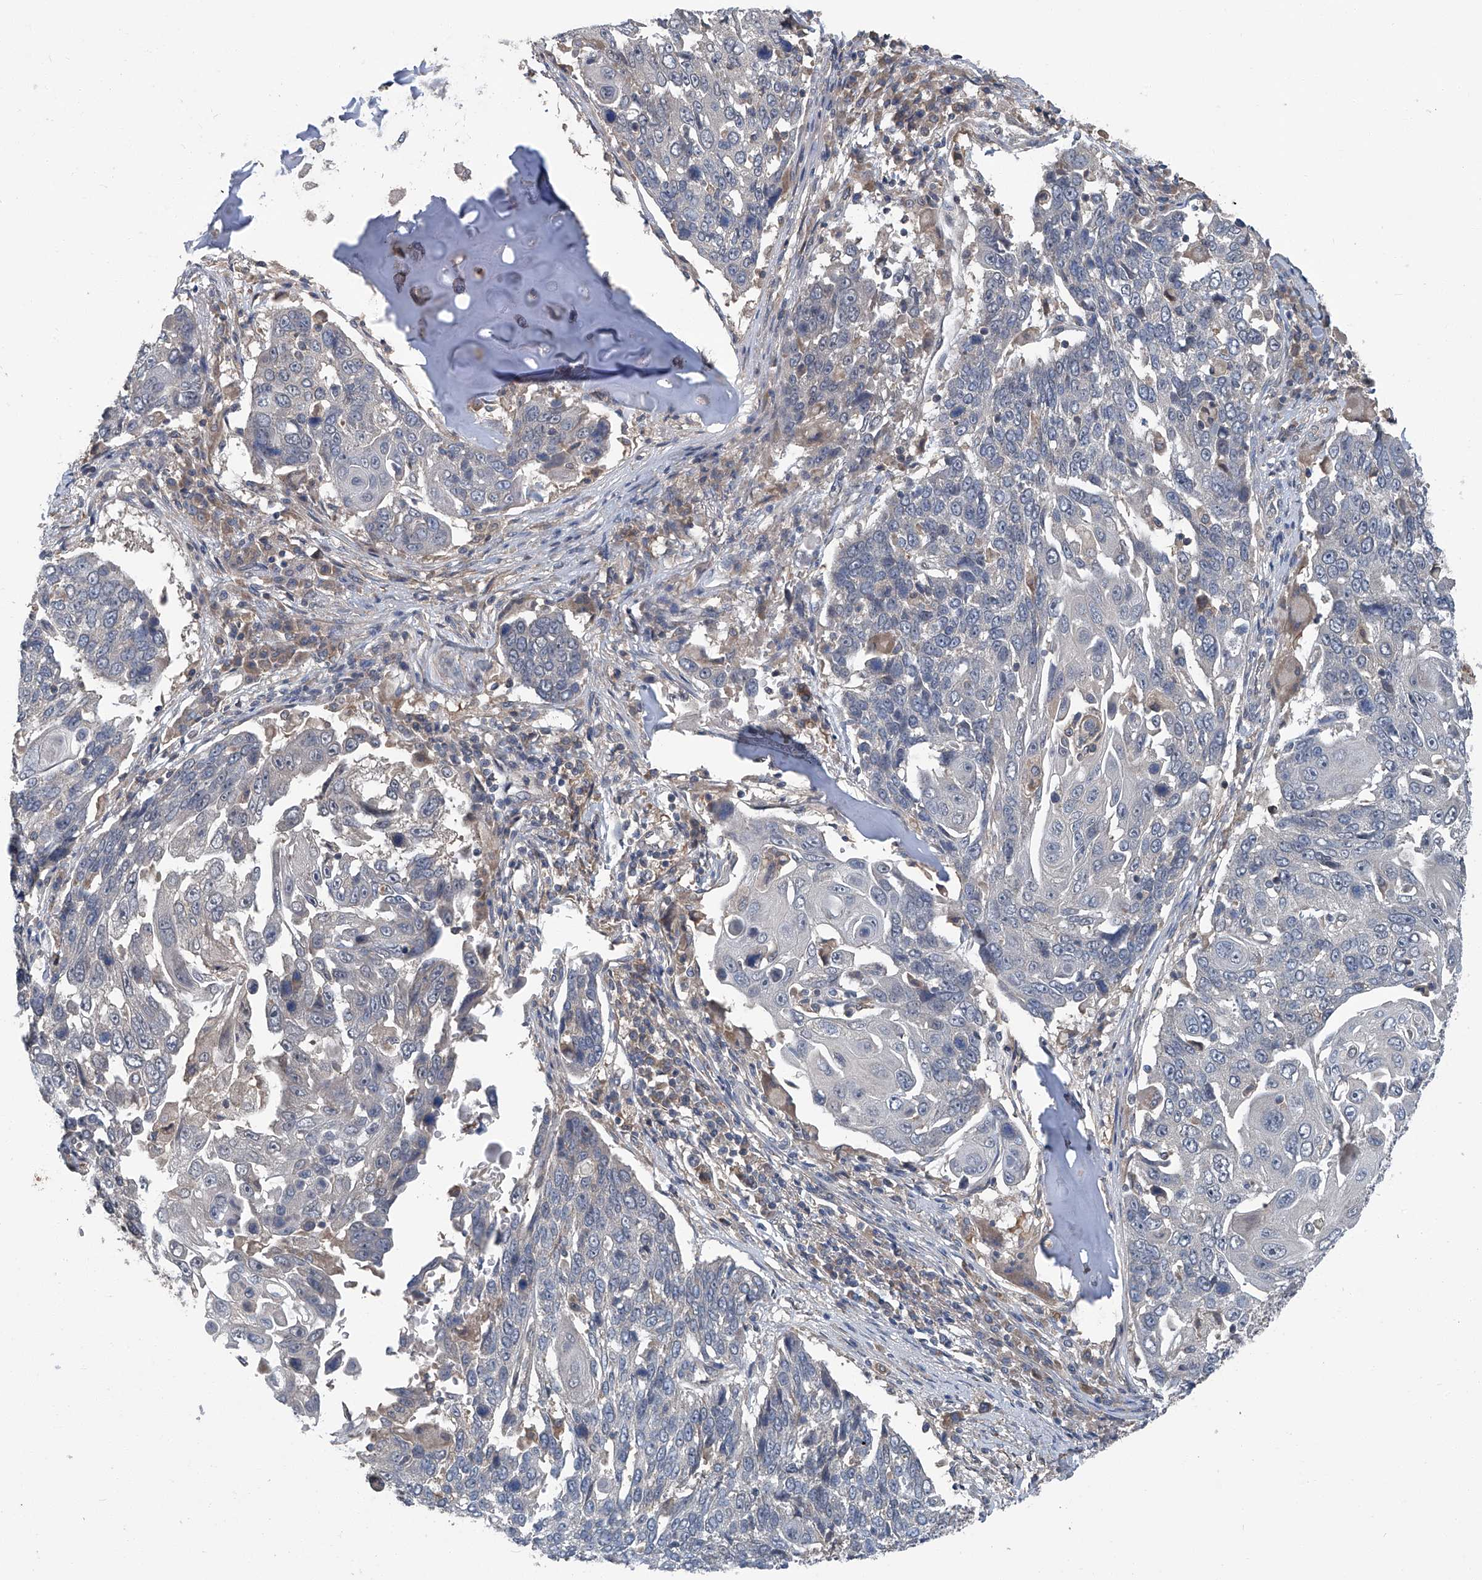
{"staining": {"intensity": "negative", "quantity": "none", "location": "none"}, "tissue": "lung cancer", "cell_type": "Tumor cells", "image_type": "cancer", "snomed": [{"axis": "morphology", "description": "Squamous cell carcinoma, NOS"}, {"axis": "topography", "description": "Lung"}], "caption": "This is an immunohistochemistry (IHC) micrograph of human lung squamous cell carcinoma. There is no staining in tumor cells.", "gene": "ANKRD34A", "patient": {"sex": "male", "age": 66}}